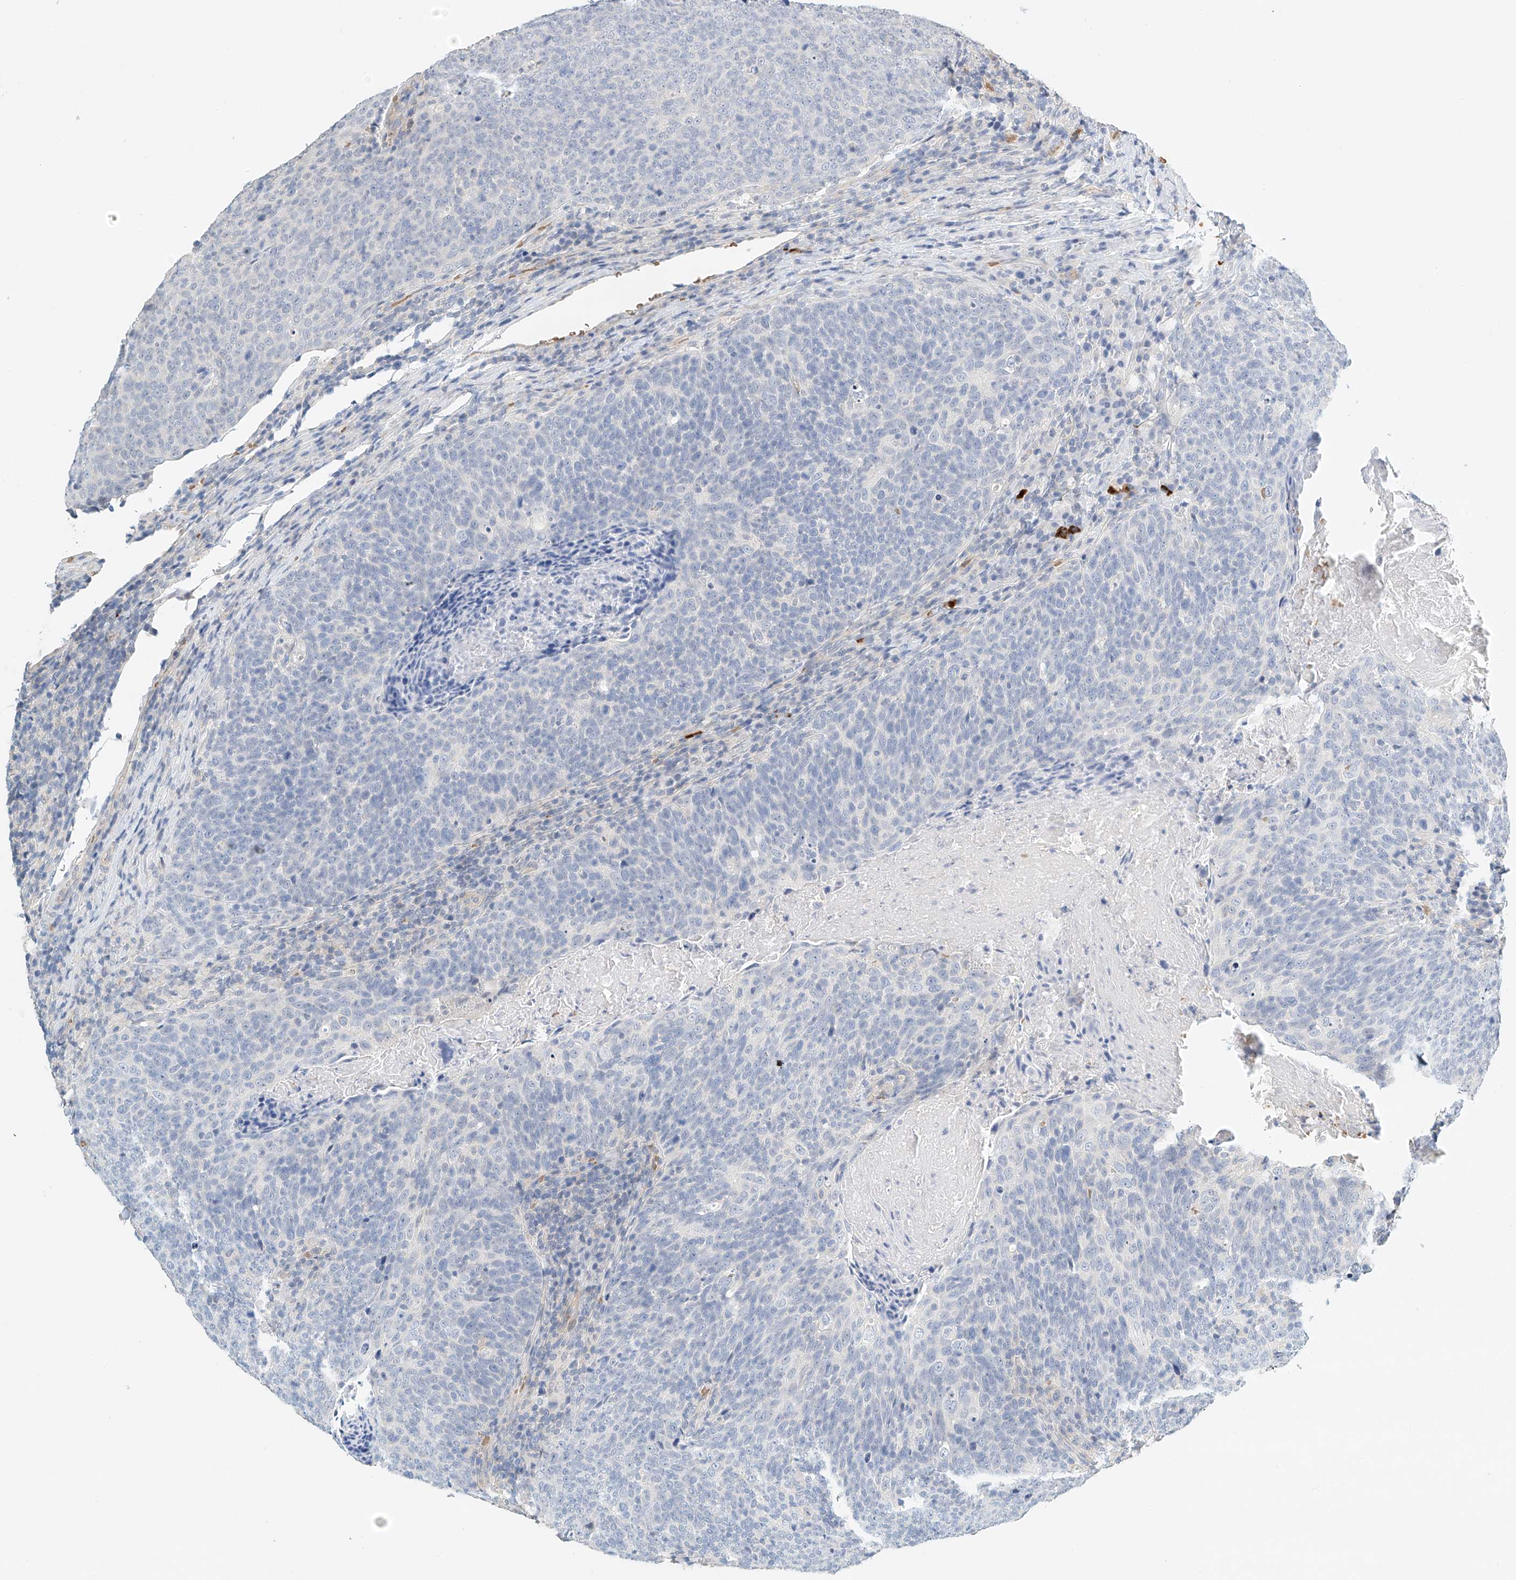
{"staining": {"intensity": "negative", "quantity": "none", "location": "none"}, "tissue": "head and neck cancer", "cell_type": "Tumor cells", "image_type": "cancer", "snomed": [{"axis": "morphology", "description": "Squamous cell carcinoma, NOS"}, {"axis": "morphology", "description": "Squamous cell carcinoma, metastatic, NOS"}, {"axis": "topography", "description": "Lymph node"}, {"axis": "topography", "description": "Head-Neck"}], "caption": "This is an IHC photomicrograph of head and neck cancer. There is no staining in tumor cells.", "gene": "RCAN3", "patient": {"sex": "male", "age": 62}}